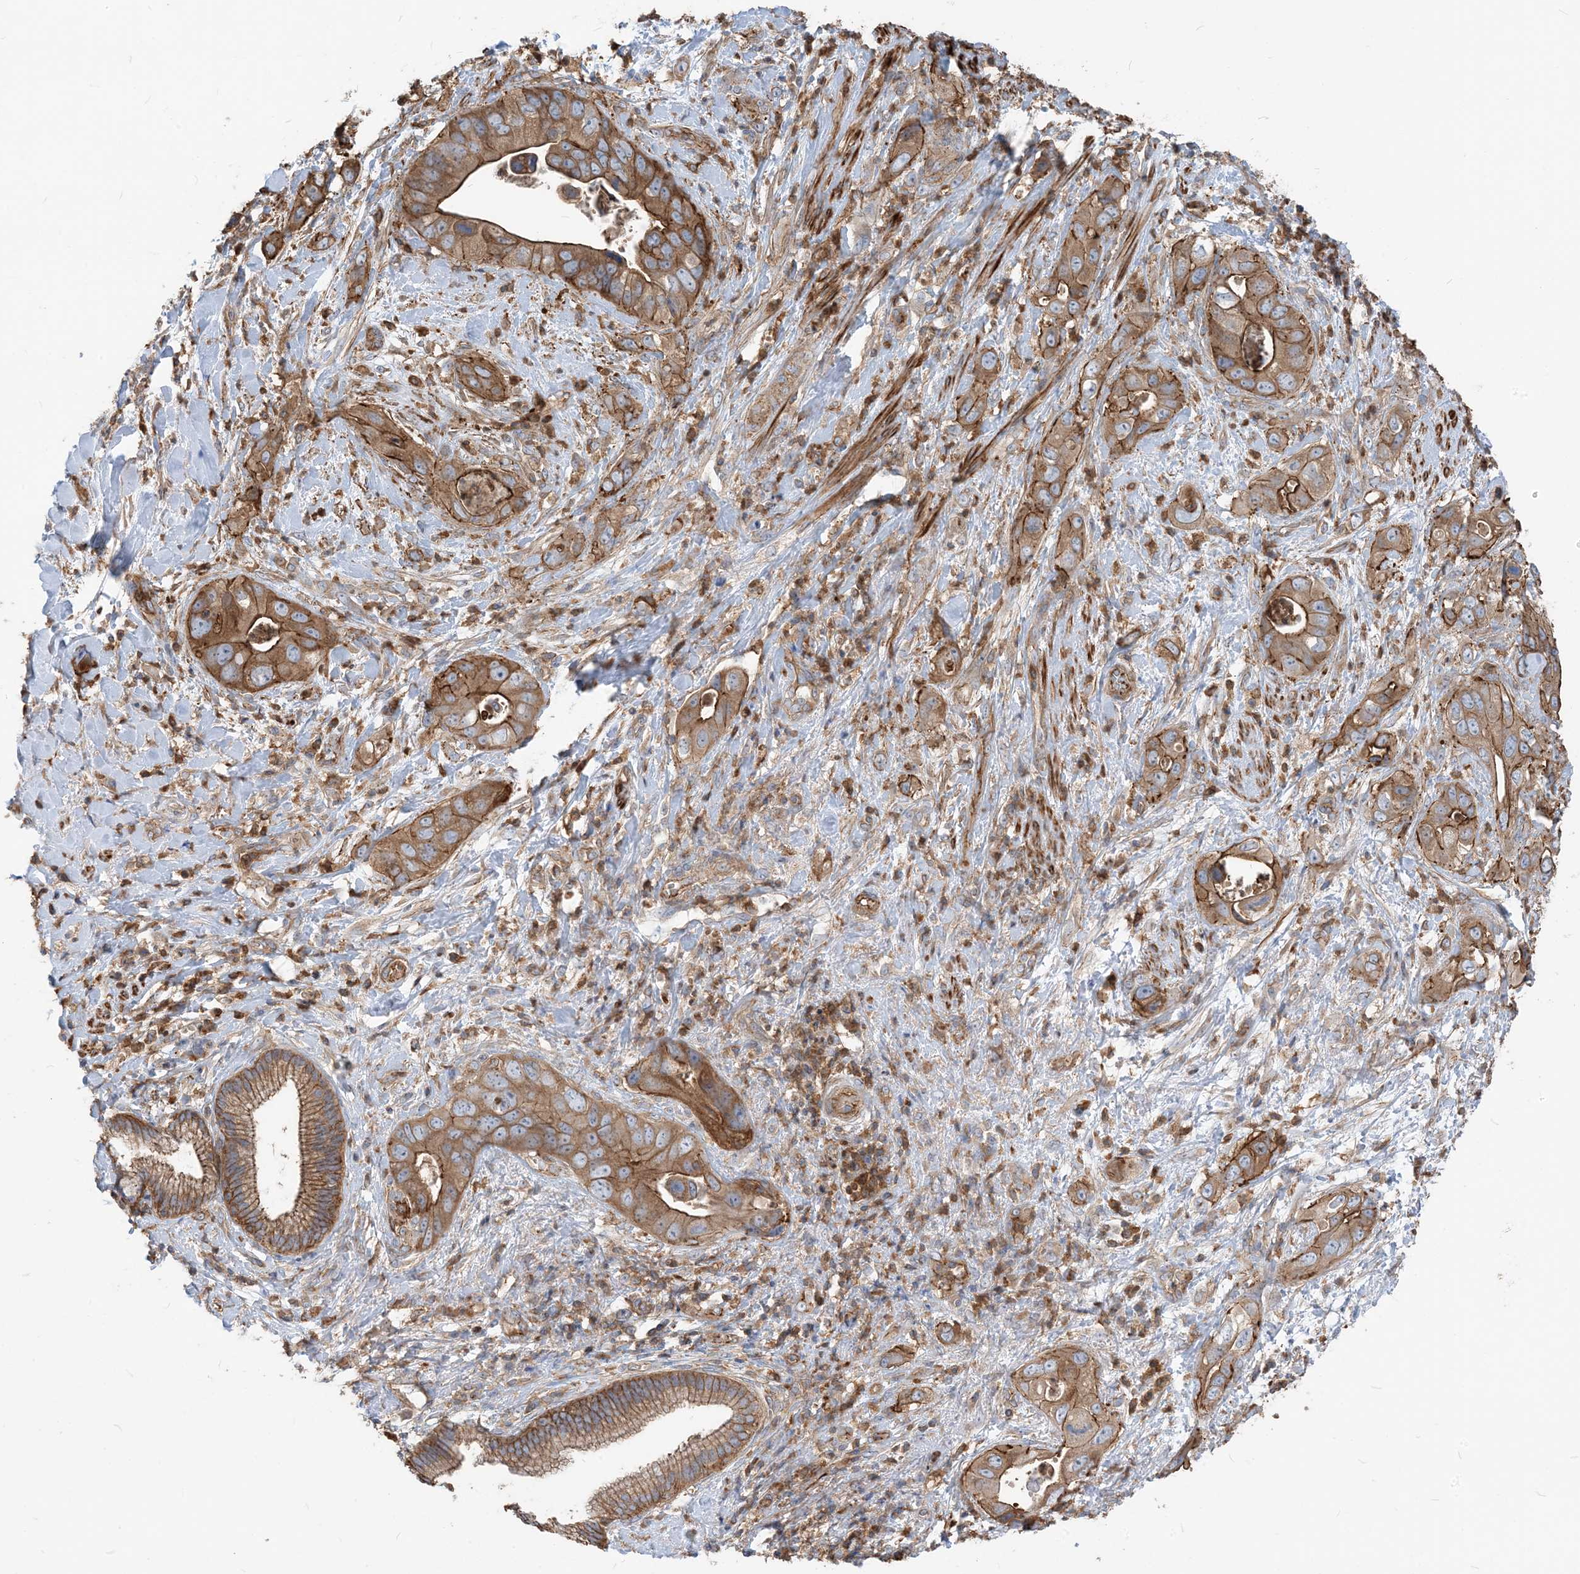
{"staining": {"intensity": "moderate", "quantity": ">75%", "location": "cytoplasmic/membranous"}, "tissue": "pancreatic cancer", "cell_type": "Tumor cells", "image_type": "cancer", "snomed": [{"axis": "morphology", "description": "Adenocarcinoma, NOS"}, {"axis": "topography", "description": "Pancreas"}], "caption": "The micrograph reveals a brown stain indicating the presence of a protein in the cytoplasmic/membranous of tumor cells in adenocarcinoma (pancreatic).", "gene": "PARVG", "patient": {"sex": "female", "age": 78}}